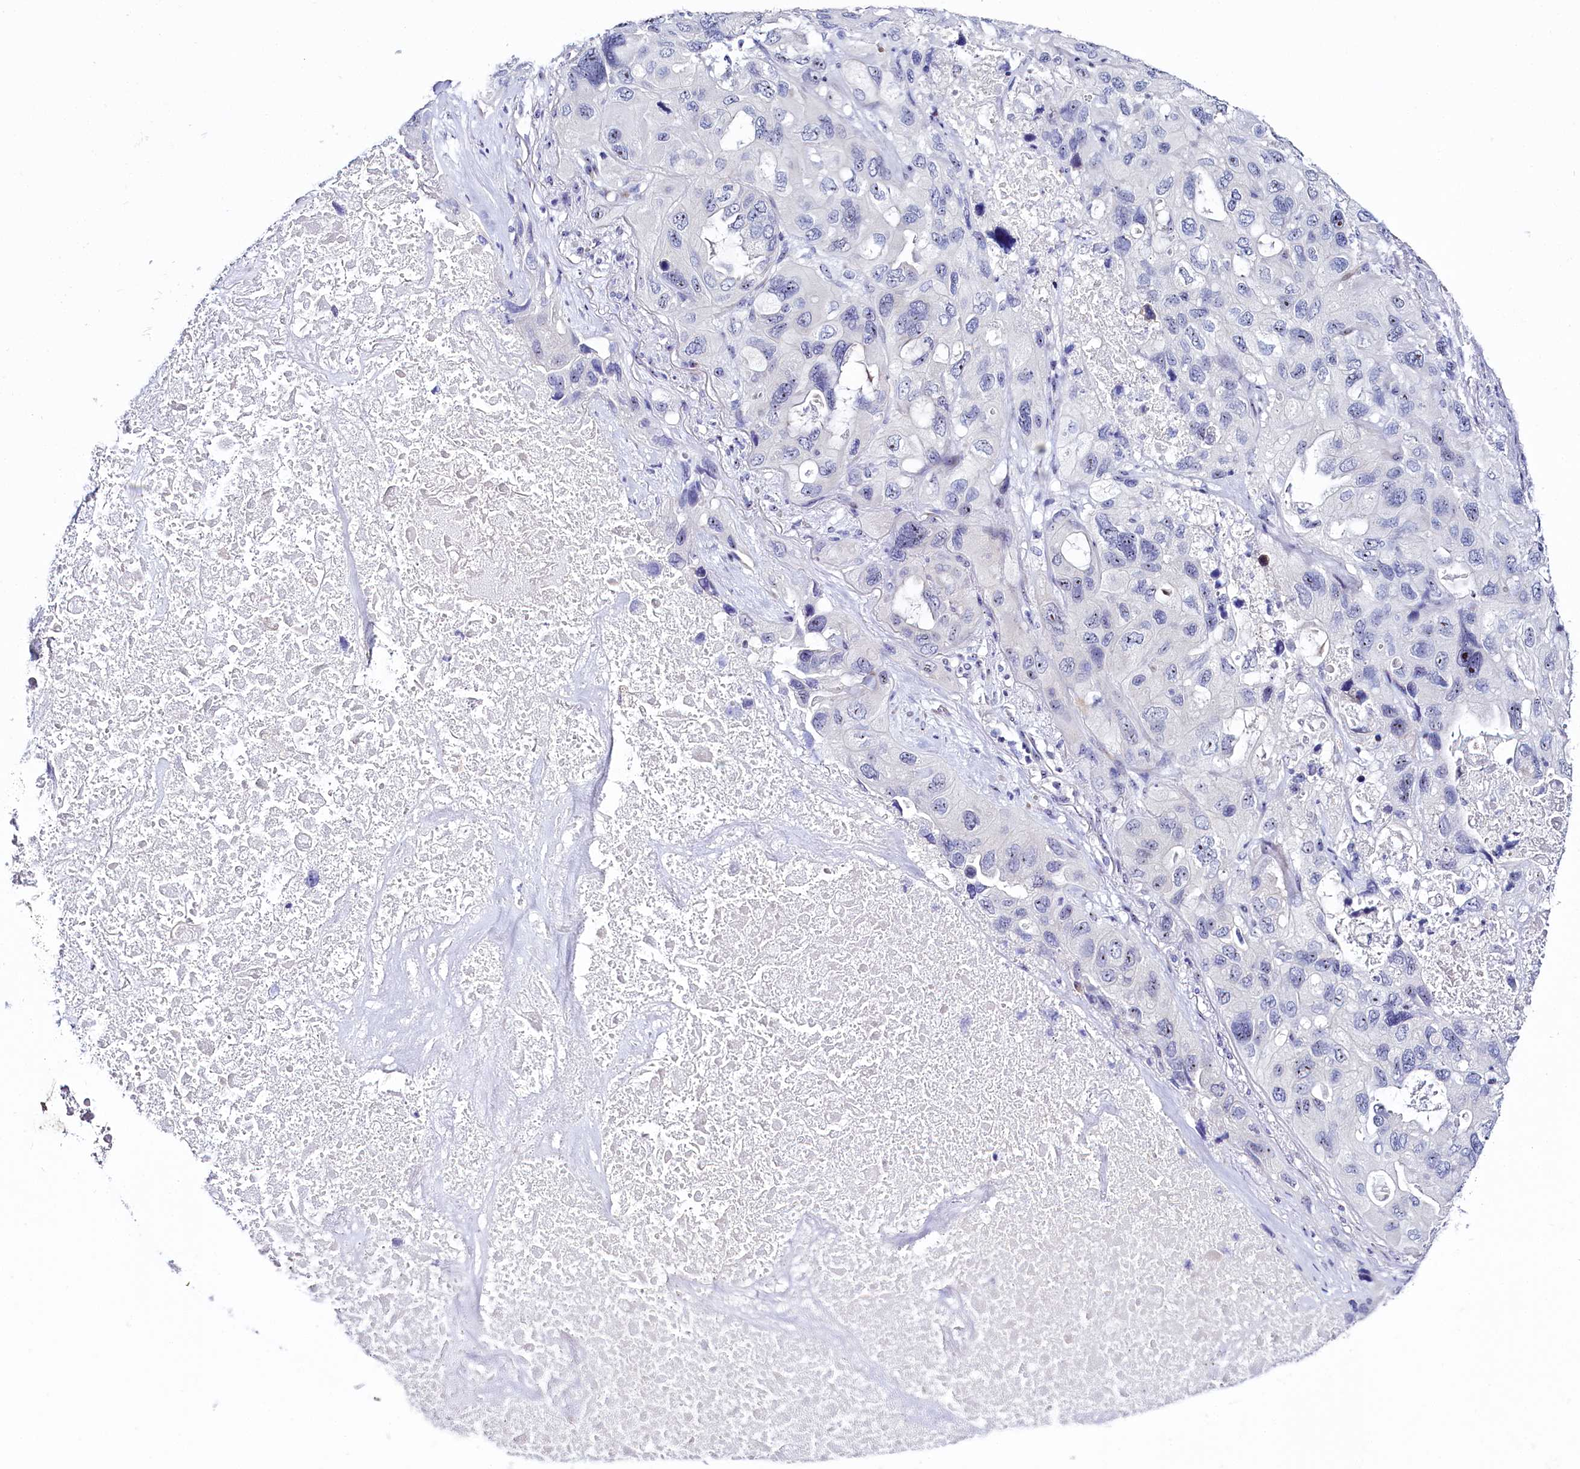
{"staining": {"intensity": "negative", "quantity": "none", "location": "none"}, "tissue": "lung cancer", "cell_type": "Tumor cells", "image_type": "cancer", "snomed": [{"axis": "morphology", "description": "Squamous cell carcinoma, NOS"}, {"axis": "topography", "description": "Lung"}], "caption": "Immunohistochemistry (IHC) micrograph of neoplastic tissue: human lung cancer stained with DAB demonstrates no significant protein positivity in tumor cells. The staining is performed using DAB brown chromogen with nuclei counter-stained in using hematoxylin.", "gene": "TCOF1", "patient": {"sex": "female", "age": 73}}